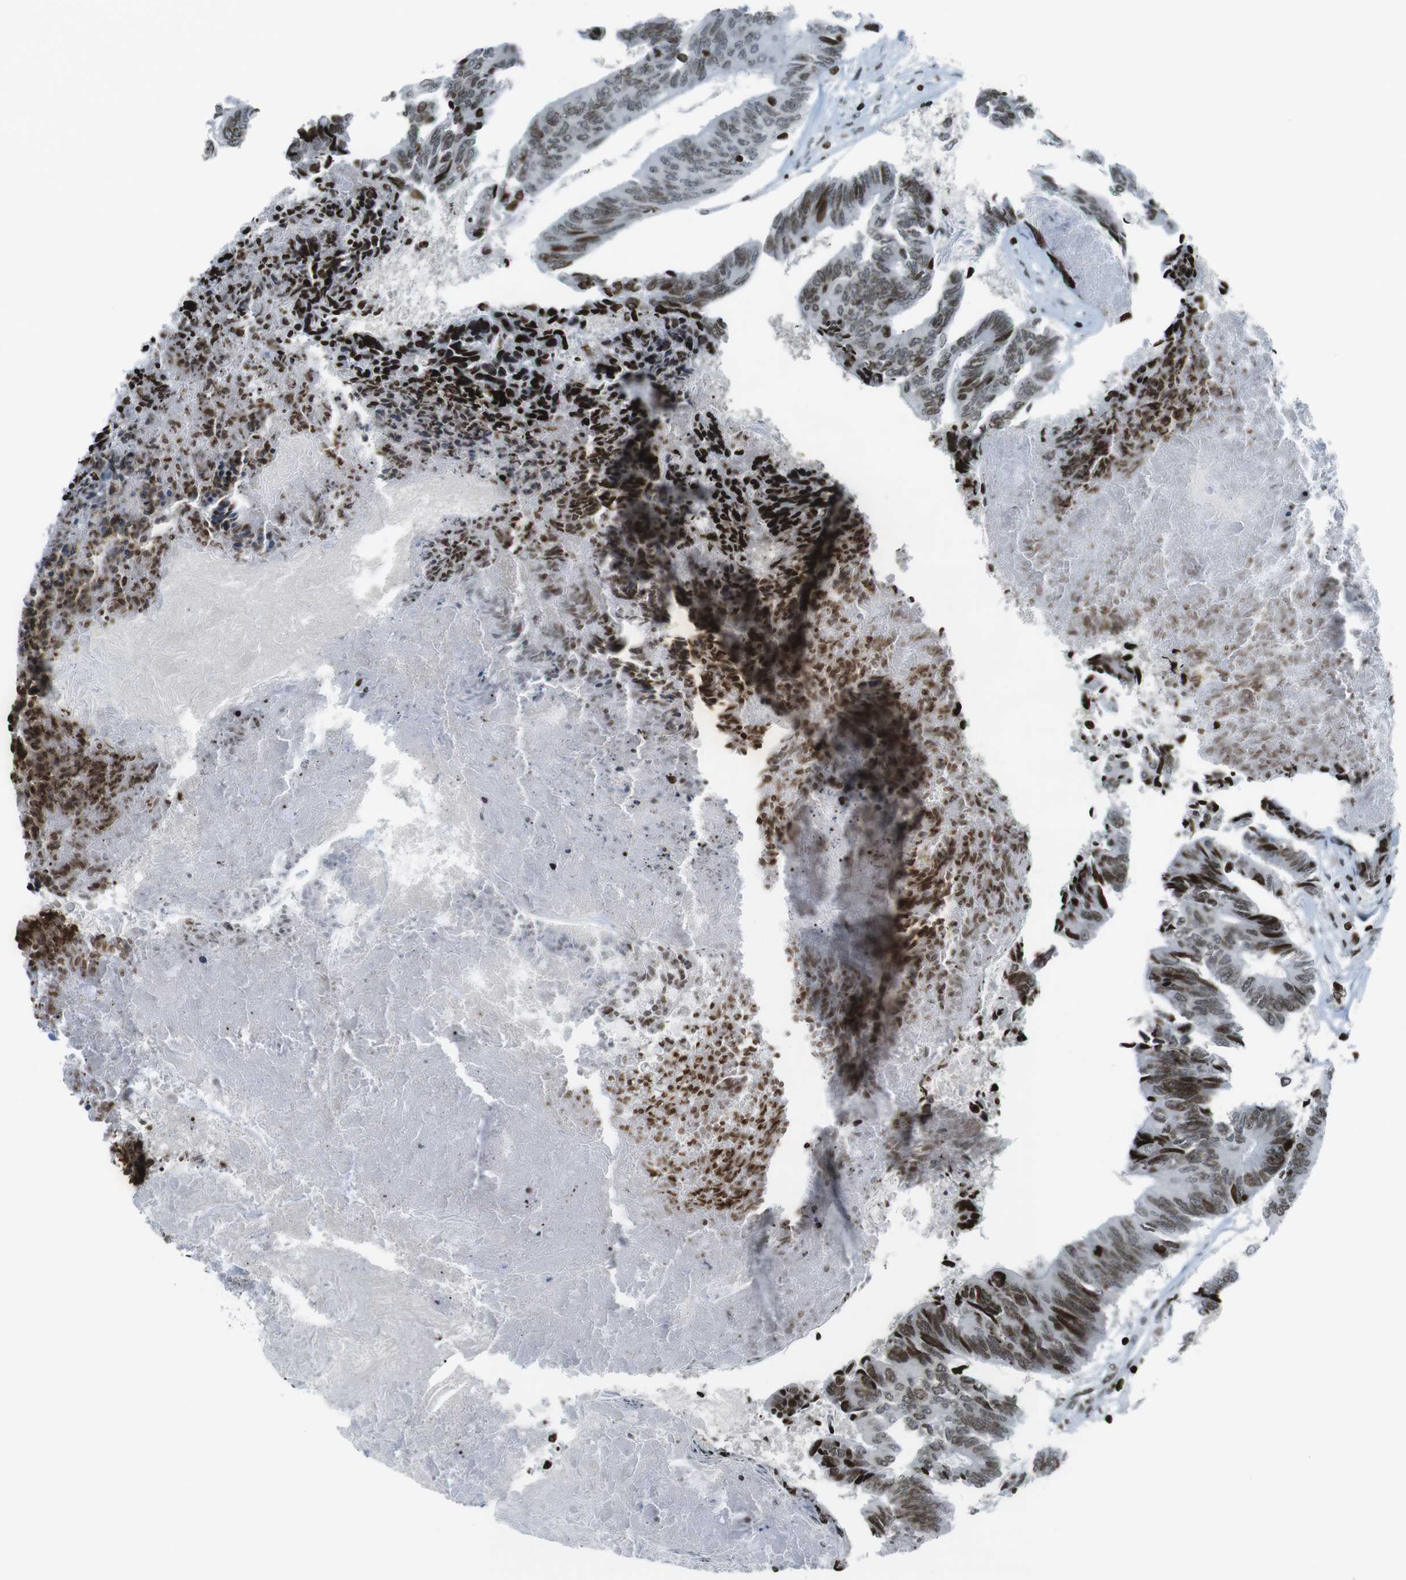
{"staining": {"intensity": "moderate", "quantity": ">75%", "location": "nuclear"}, "tissue": "colorectal cancer", "cell_type": "Tumor cells", "image_type": "cancer", "snomed": [{"axis": "morphology", "description": "Adenocarcinoma, NOS"}, {"axis": "topography", "description": "Rectum"}], "caption": "Immunohistochemistry photomicrograph of neoplastic tissue: human colorectal adenocarcinoma stained using IHC shows medium levels of moderate protein expression localized specifically in the nuclear of tumor cells, appearing as a nuclear brown color.", "gene": "H2AC8", "patient": {"sex": "male", "age": 63}}